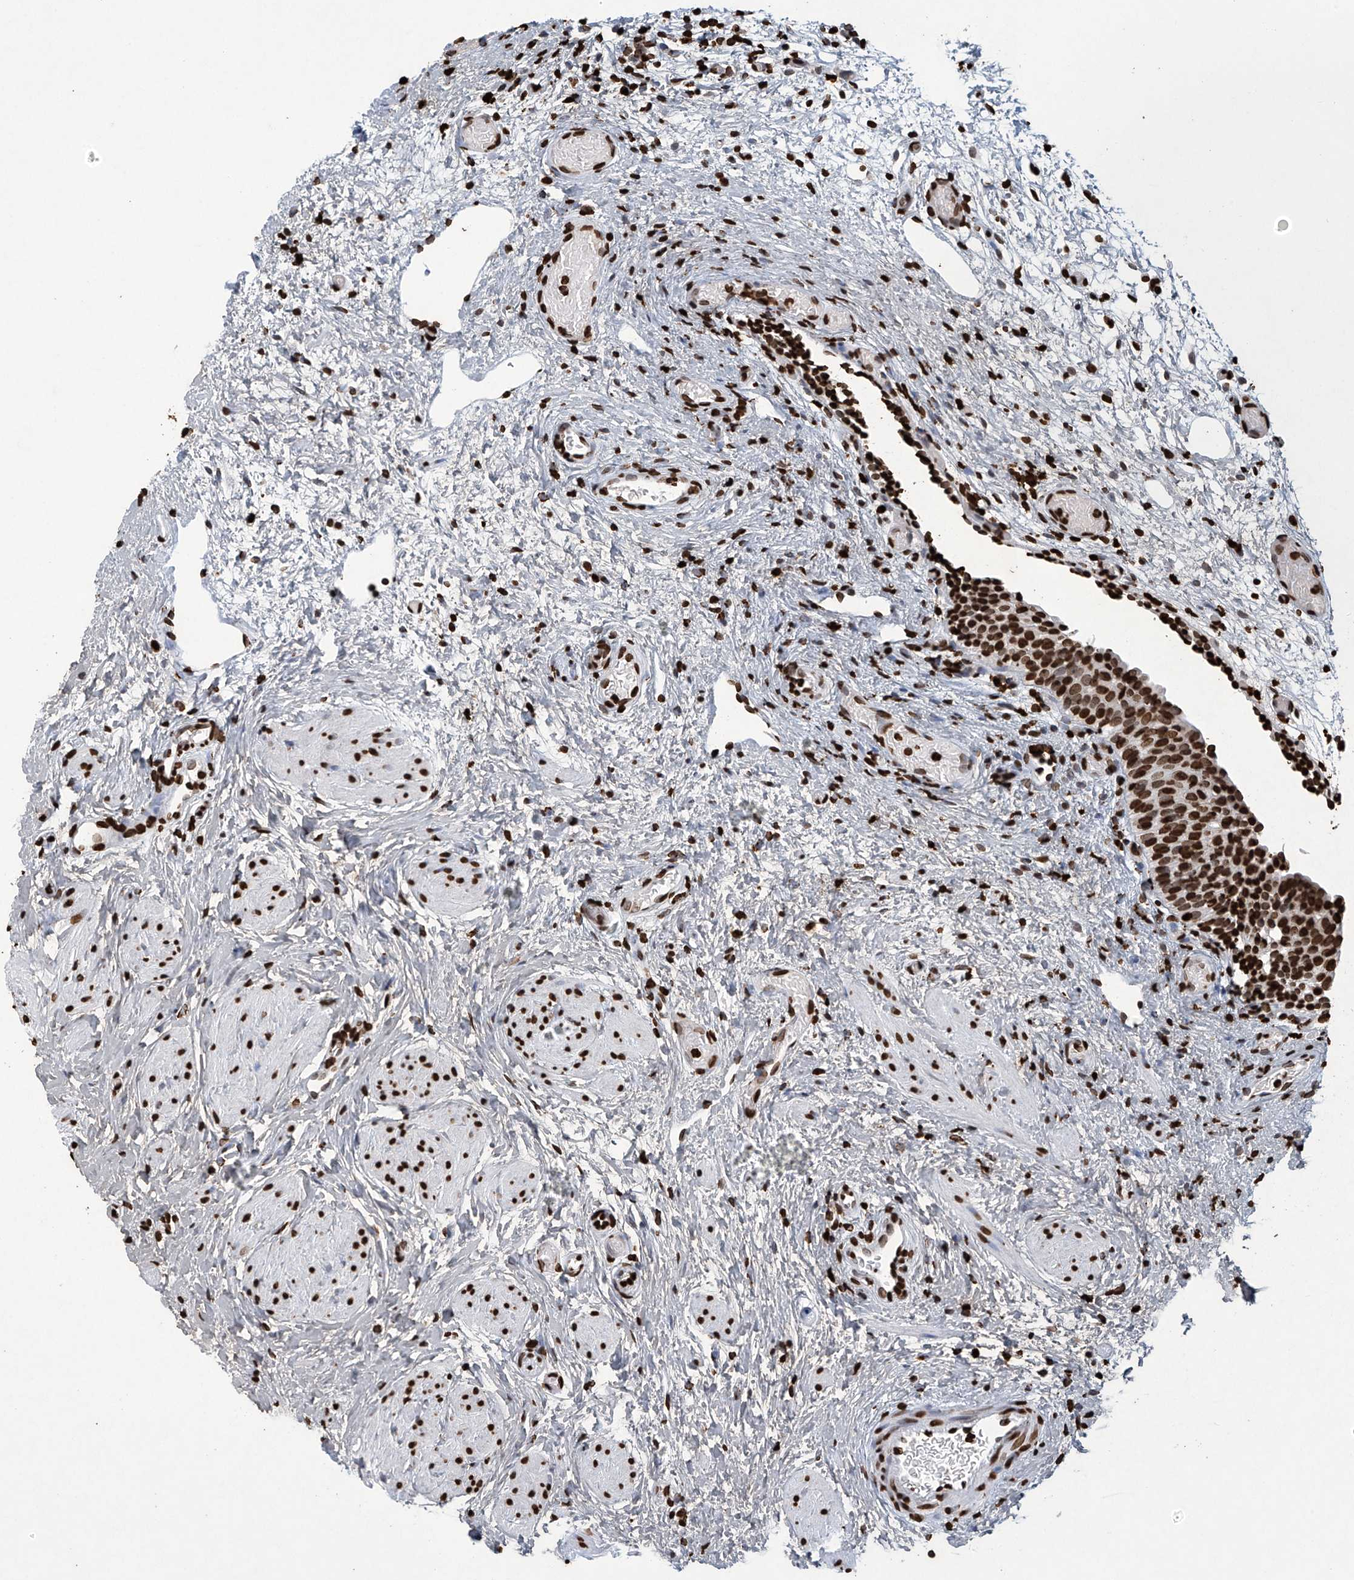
{"staining": {"intensity": "strong", "quantity": ">75%", "location": "nuclear"}, "tissue": "urinary bladder", "cell_type": "Urothelial cells", "image_type": "normal", "snomed": [{"axis": "morphology", "description": "Normal tissue, NOS"}, {"axis": "topography", "description": "Urinary bladder"}], "caption": "Urothelial cells show strong nuclear positivity in about >75% of cells in unremarkable urinary bladder.", "gene": "H3", "patient": {"sex": "male", "age": 1}}